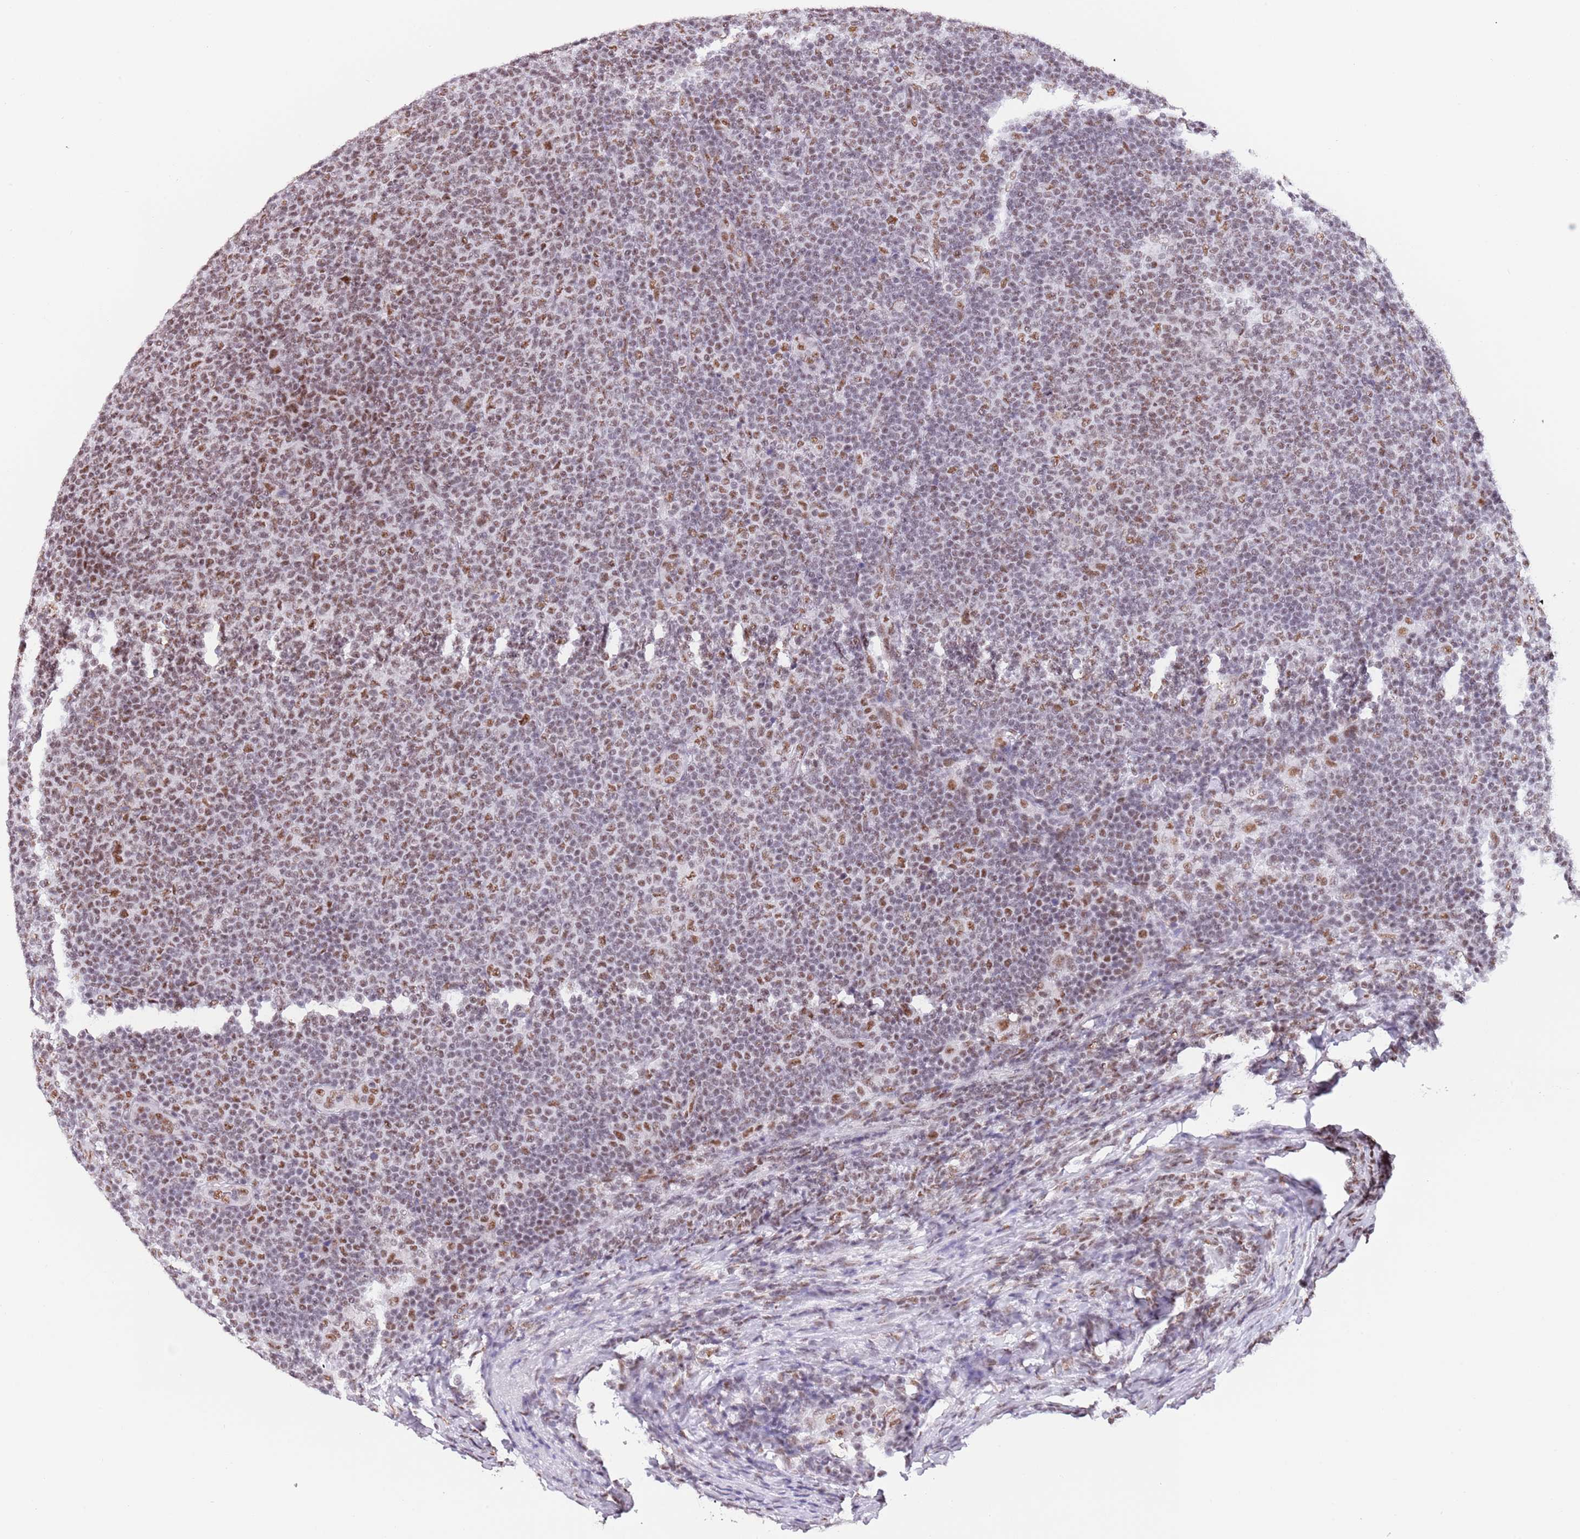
{"staining": {"intensity": "moderate", "quantity": "25%-75%", "location": "nuclear"}, "tissue": "lymphoma", "cell_type": "Tumor cells", "image_type": "cancer", "snomed": [{"axis": "morphology", "description": "Malignant lymphoma, non-Hodgkin's type, Low grade"}, {"axis": "topography", "description": "Lymph node"}], "caption": "A photomicrograph showing moderate nuclear positivity in approximately 25%-75% of tumor cells in lymphoma, as visualized by brown immunohistochemical staining.", "gene": "SF3A2", "patient": {"sex": "male", "age": 66}}